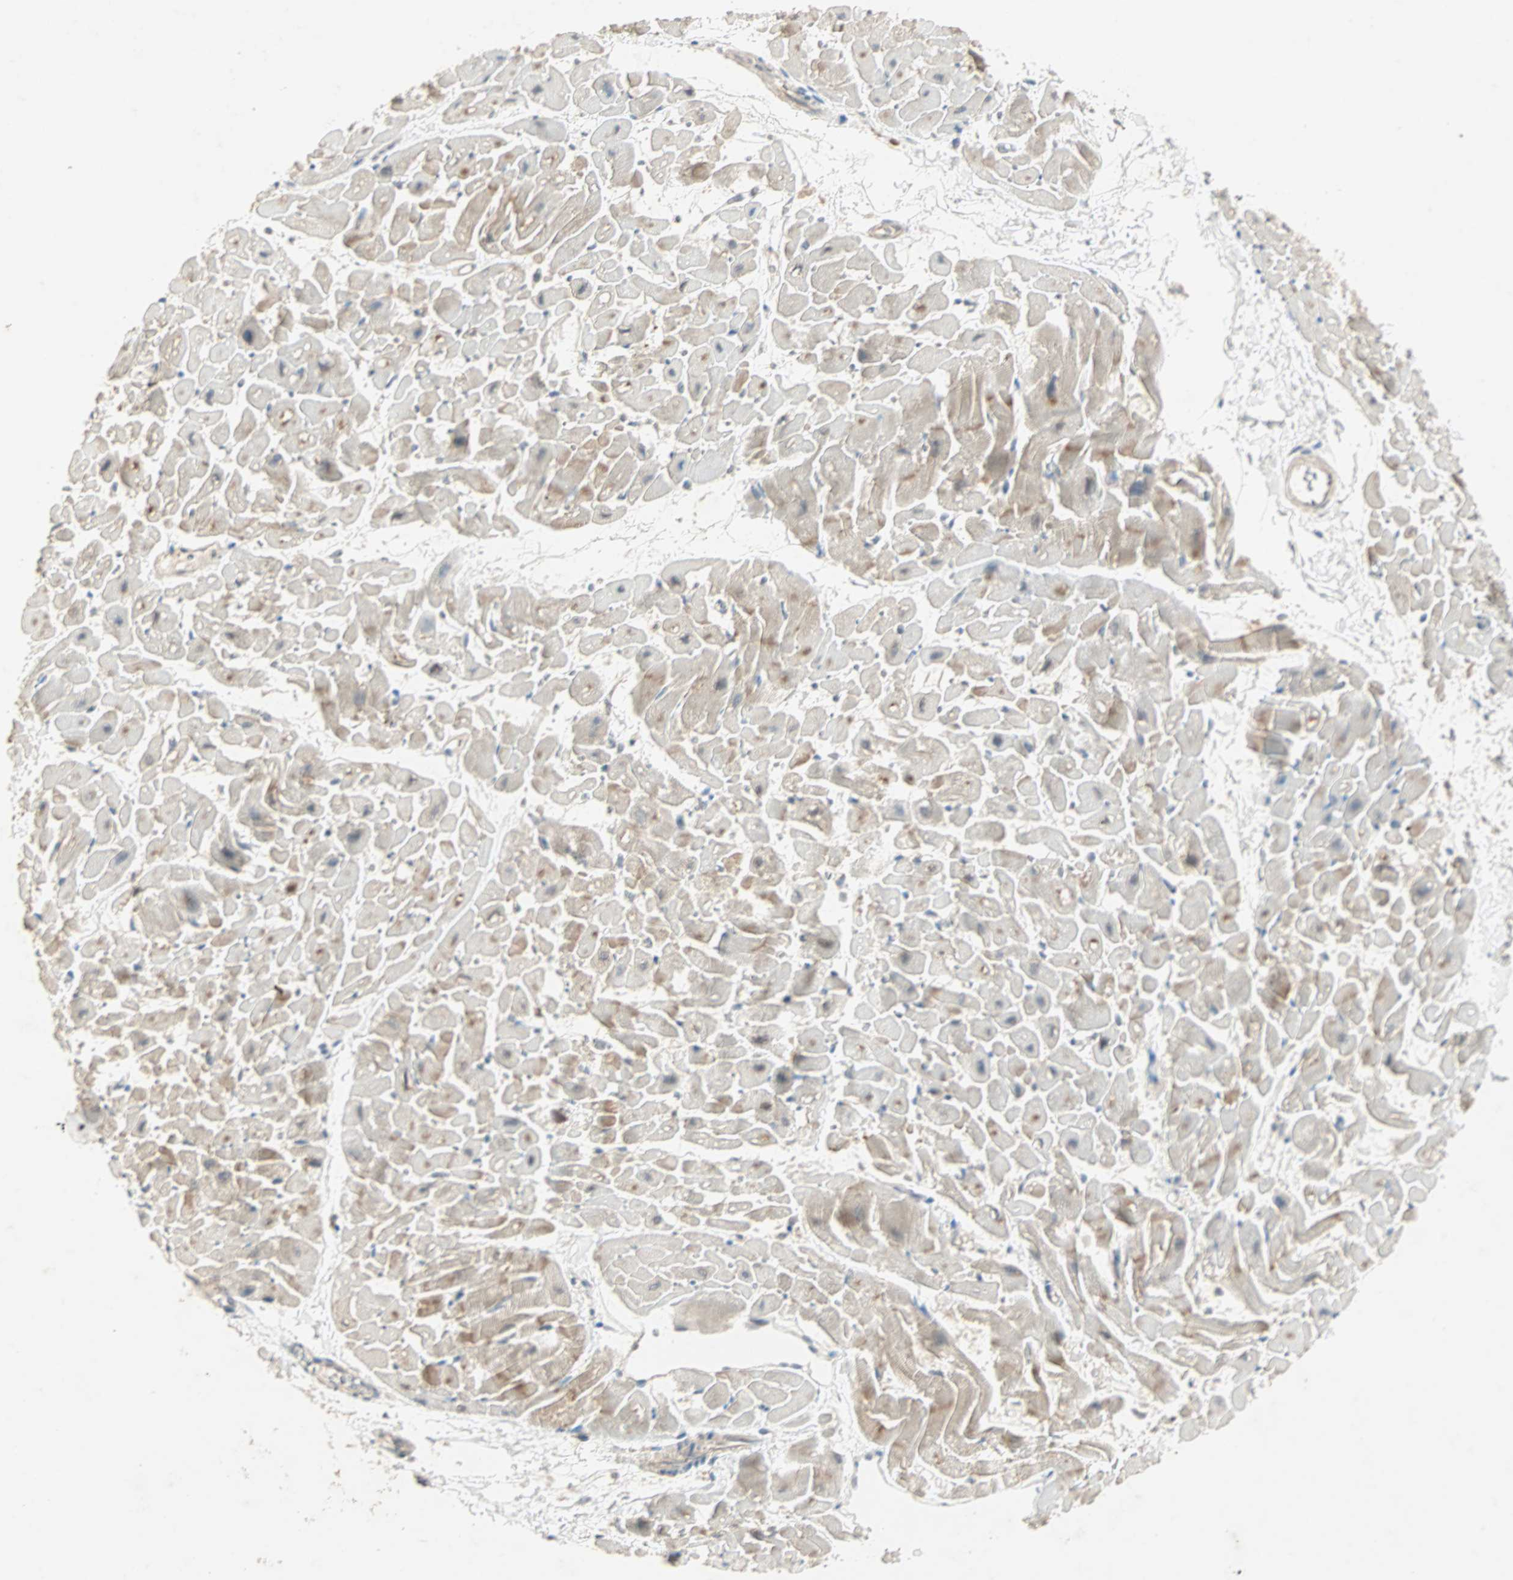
{"staining": {"intensity": "moderate", "quantity": "25%-75%", "location": "cytoplasmic/membranous"}, "tissue": "heart muscle", "cell_type": "Cardiomyocytes", "image_type": "normal", "snomed": [{"axis": "morphology", "description": "Normal tissue, NOS"}, {"axis": "topography", "description": "Heart"}], "caption": "DAB (3,3'-diaminobenzidine) immunohistochemical staining of benign human heart muscle exhibits moderate cytoplasmic/membranous protein staining in approximately 25%-75% of cardiomyocytes.", "gene": "TTF2", "patient": {"sex": "male", "age": 45}}